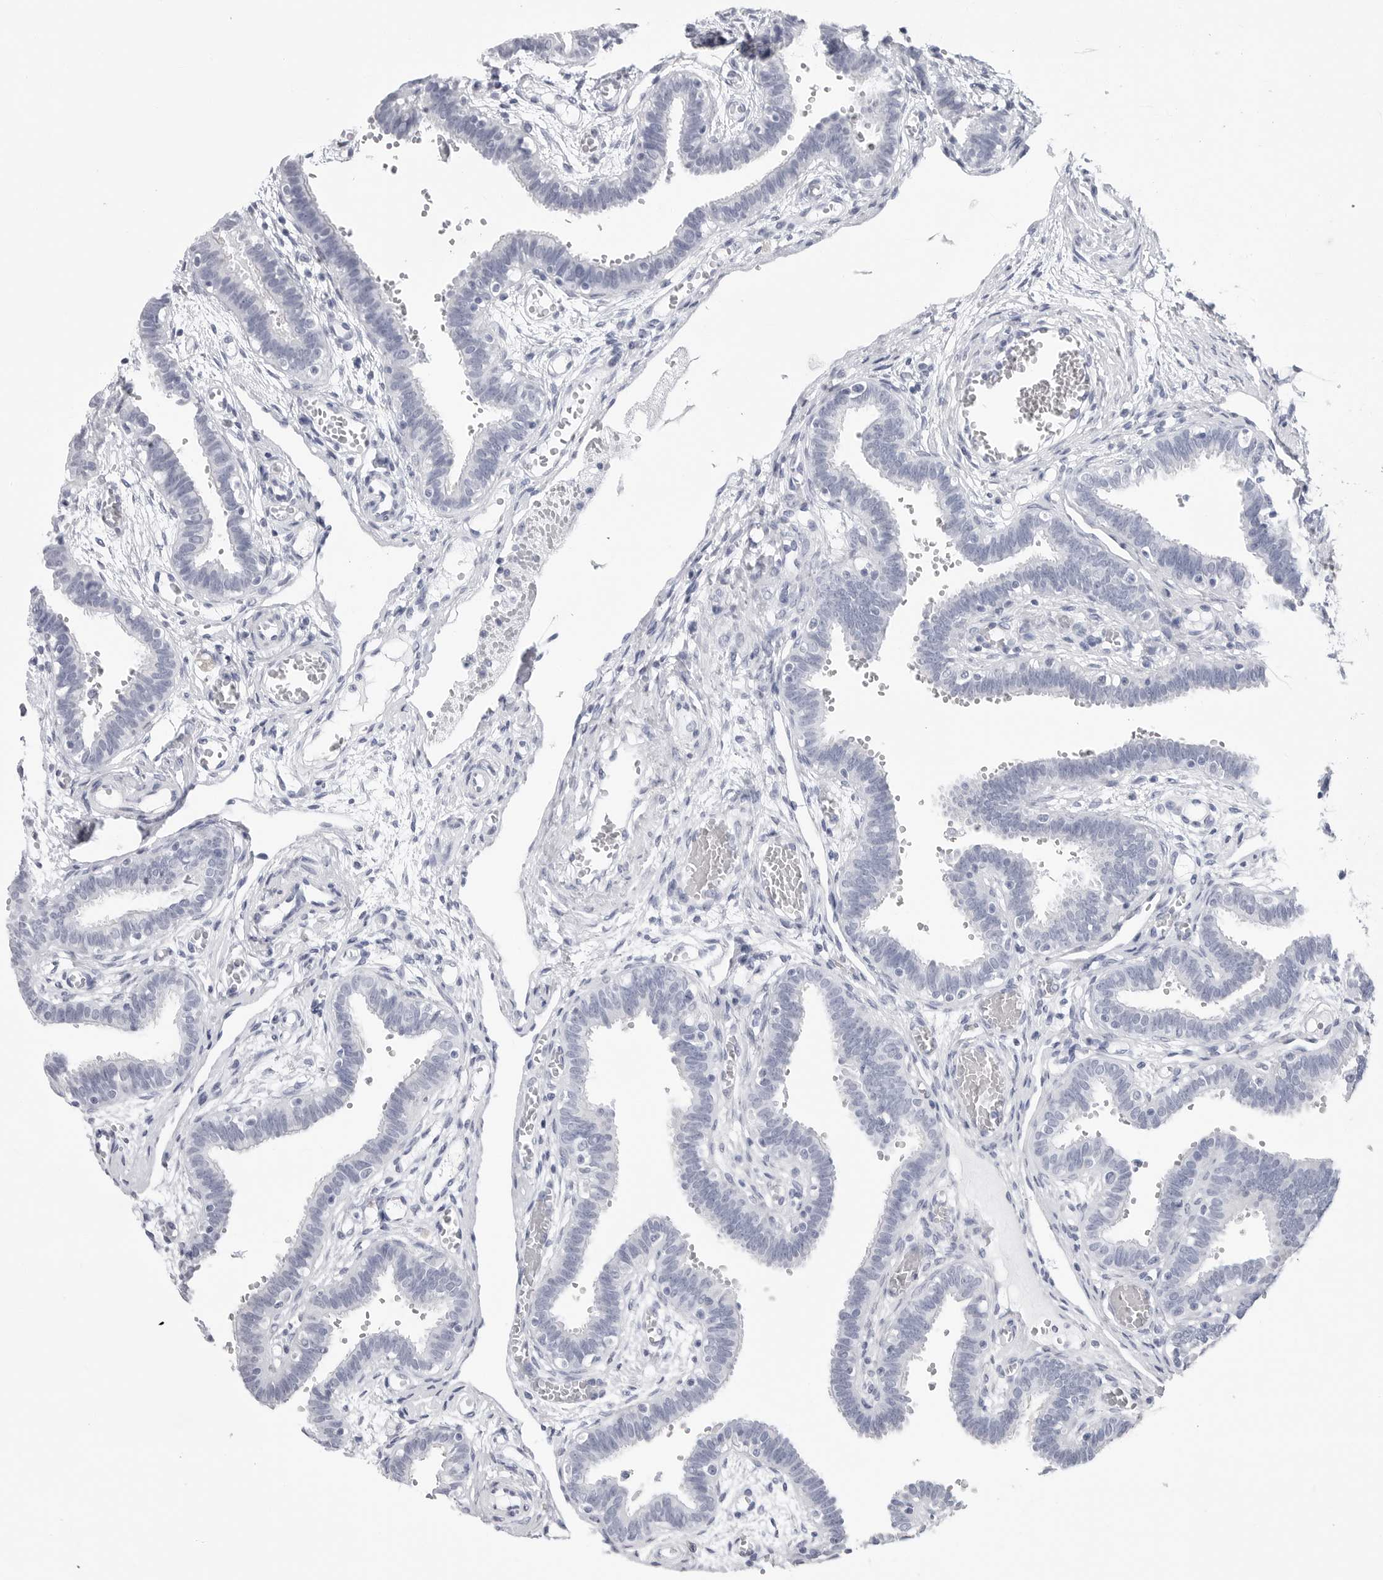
{"staining": {"intensity": "negative", "quantity": "none", "location": "none"}, "tissue": "fallopian tube", "cell_type": "Glandular cells", "image_type": "normal", "snomed": [{"axis": "morphology", "description": "Normal tissue, NOS"}, {"axis": "topography", "description": "Fallopian tube"}, {"axis": "topography", "description": "Placenta"}], "caption": "Immunohistochemical staining of normal human fallopian tube demonstrates no significant staining in glandular cells. Nuclei are stained in blue.", "gene": "CSH1", "patient": {"sex": "female", "age": 32}}